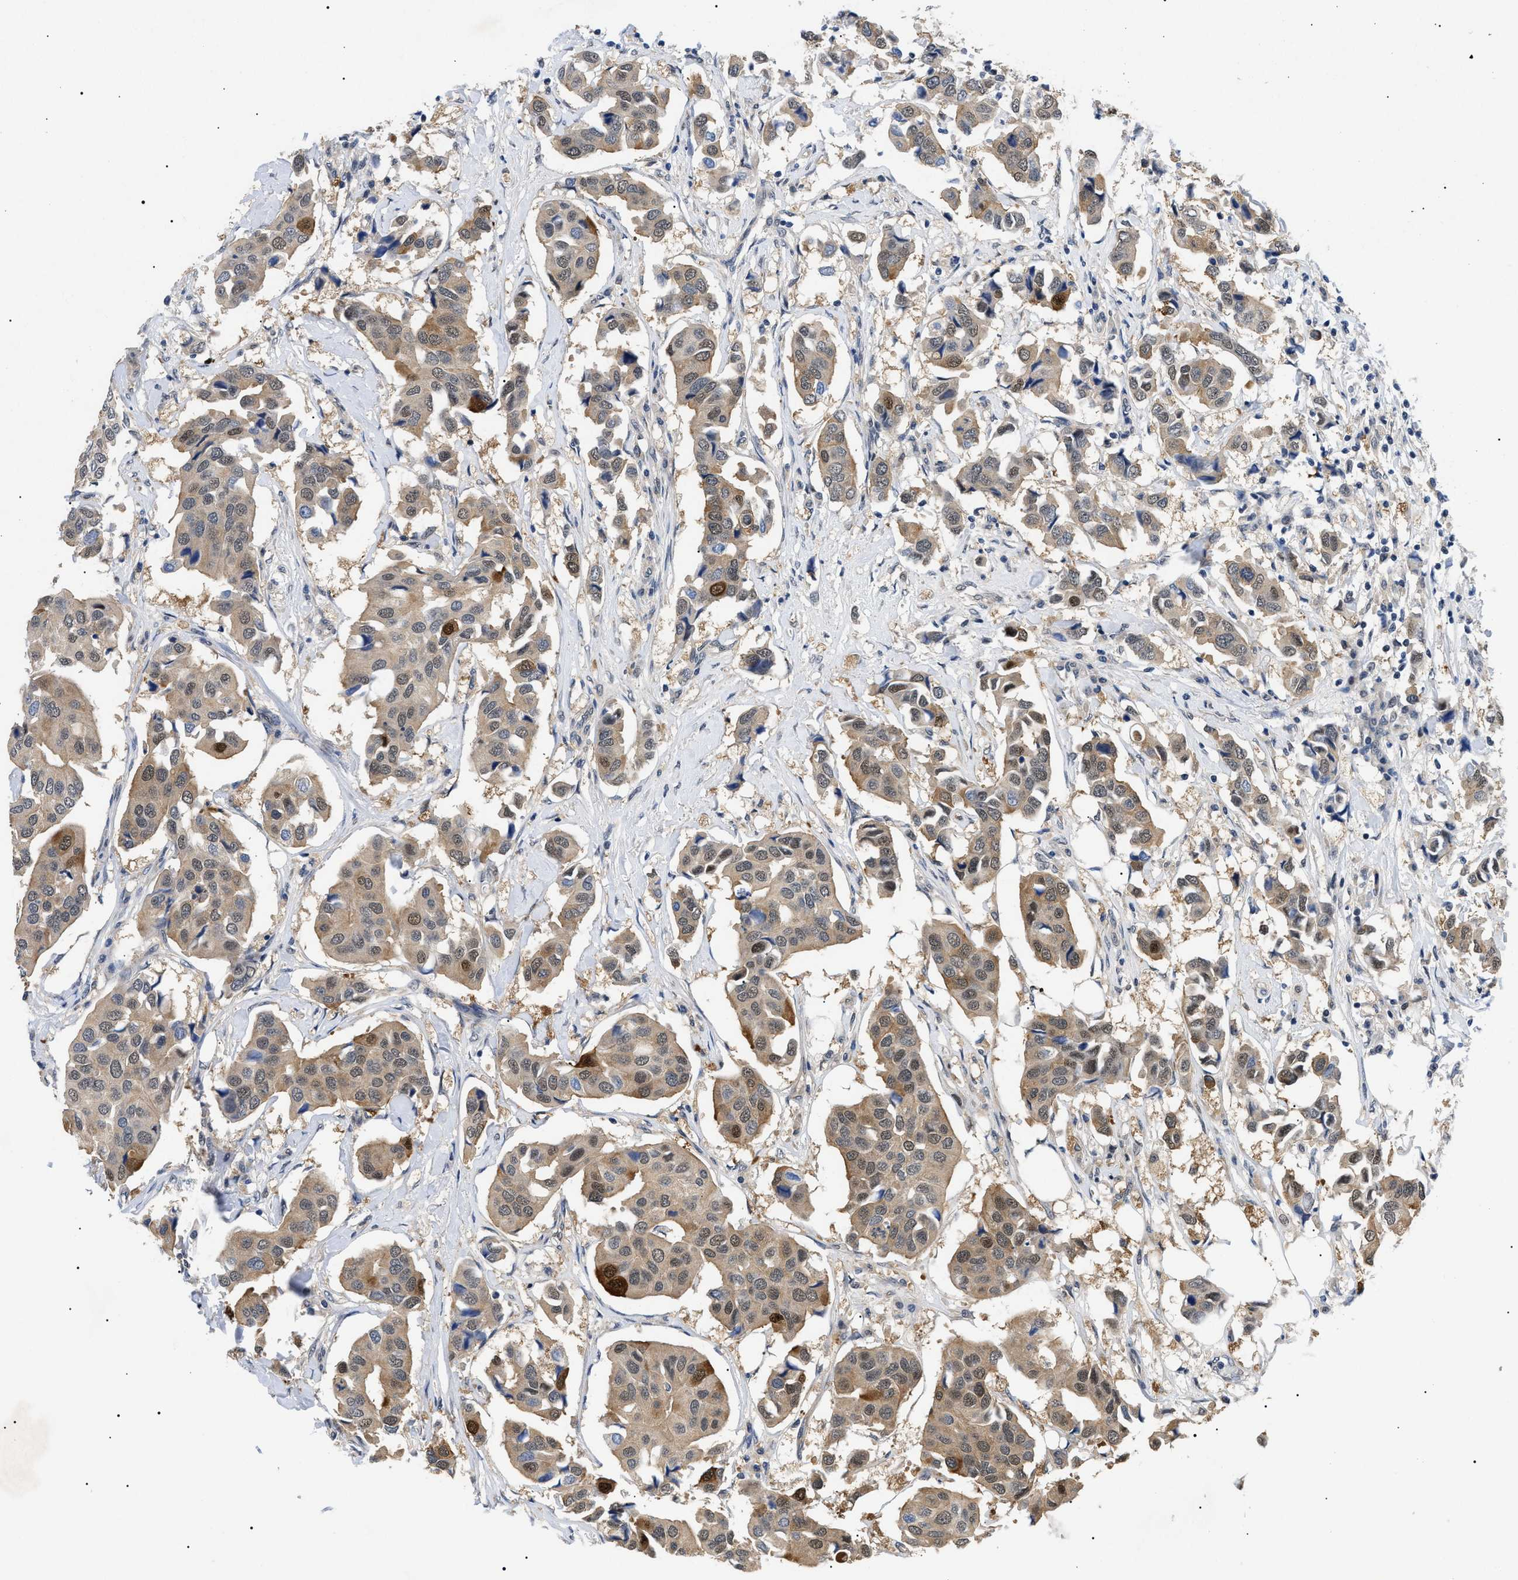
{"staining": {"intensity": "moderate", "quantity": ">75%", "location": "cytoplasmic/membranous,nuclear"}, "tissue": "breast cancer", "cell_type": "Tumor cells", "image_type": "cancer", "snomed": [{"axis": "morphology", "description": "Duct carcinoma"}, {"axis": "topography", "description": "Breast"}], "caption": "An immunohistochemistry (IHC) micrograph of tumor tissue is shown. Protein staining in brown shows moderate cytoplasmic/membranous and nuclear positivity in breast intraductal carcinoma within tumor cells. (Brightfield microscopy of DAB IHC at high magnification).", "gene": "GARRE1", "patient": {"sex": "female", "age": 80}}